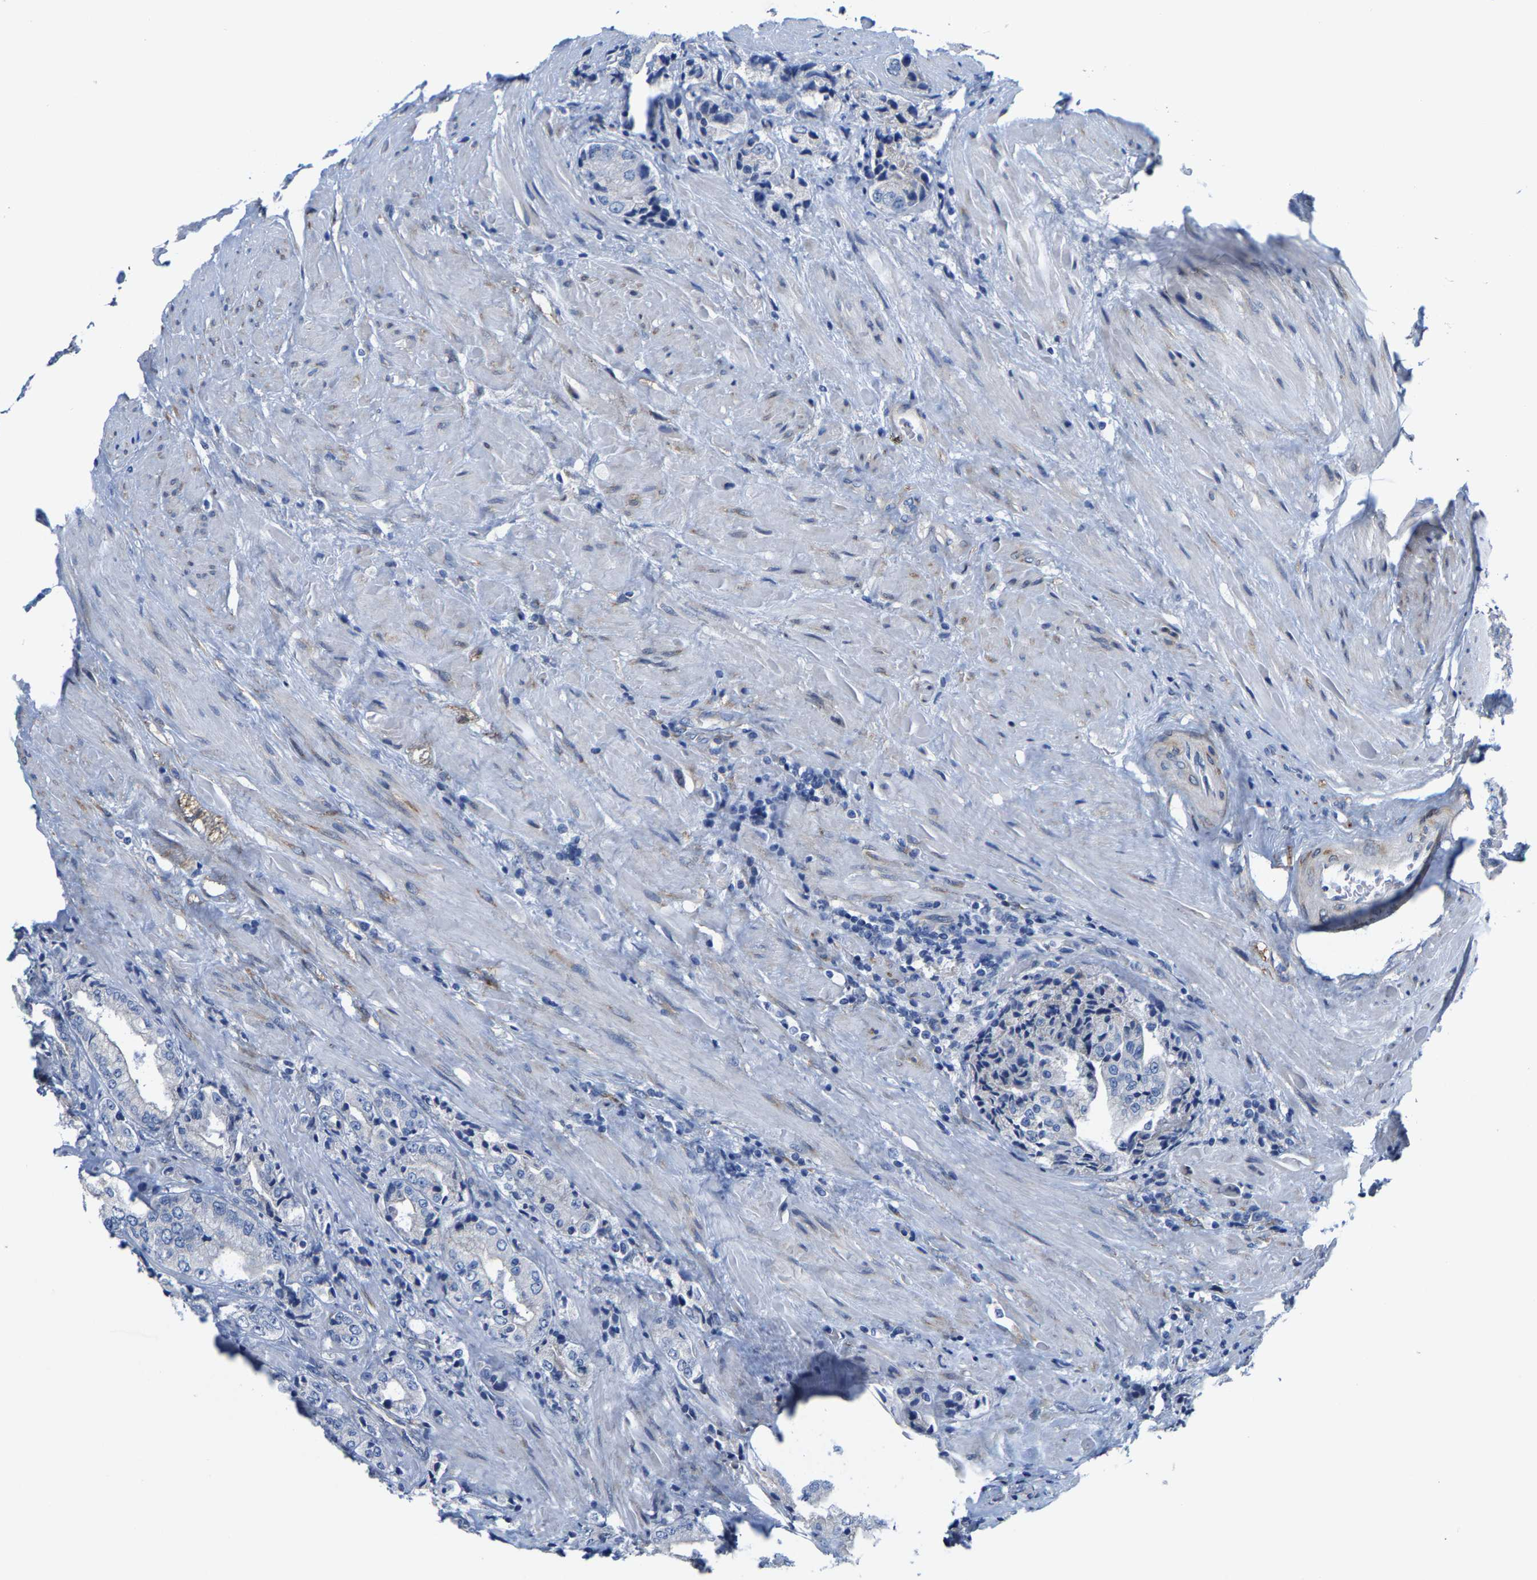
{"staining": {"intensity": "negative", "quantity": "none", "location": "none"}, "tissue": "prostate cancer", "cell_type": "Tumor cells", "image_type": "cancer", "snomed": [{"axis": "morphology", "description": "Adenocarcinoma, High grade"}, {"axis": "topography", "description": "Prostate"}], "caption": "Immunohistochemistry (IHC) photomicrograph of neoplastic tissue: human prostate cancer (high-grade adenocarcinoma) stained with DAB (3,3'-diaminobenzidine) shows no significant protein expression in tumor cells.", "gene": "DSCAM", "patient": {"sex": "male", "age": 61}}